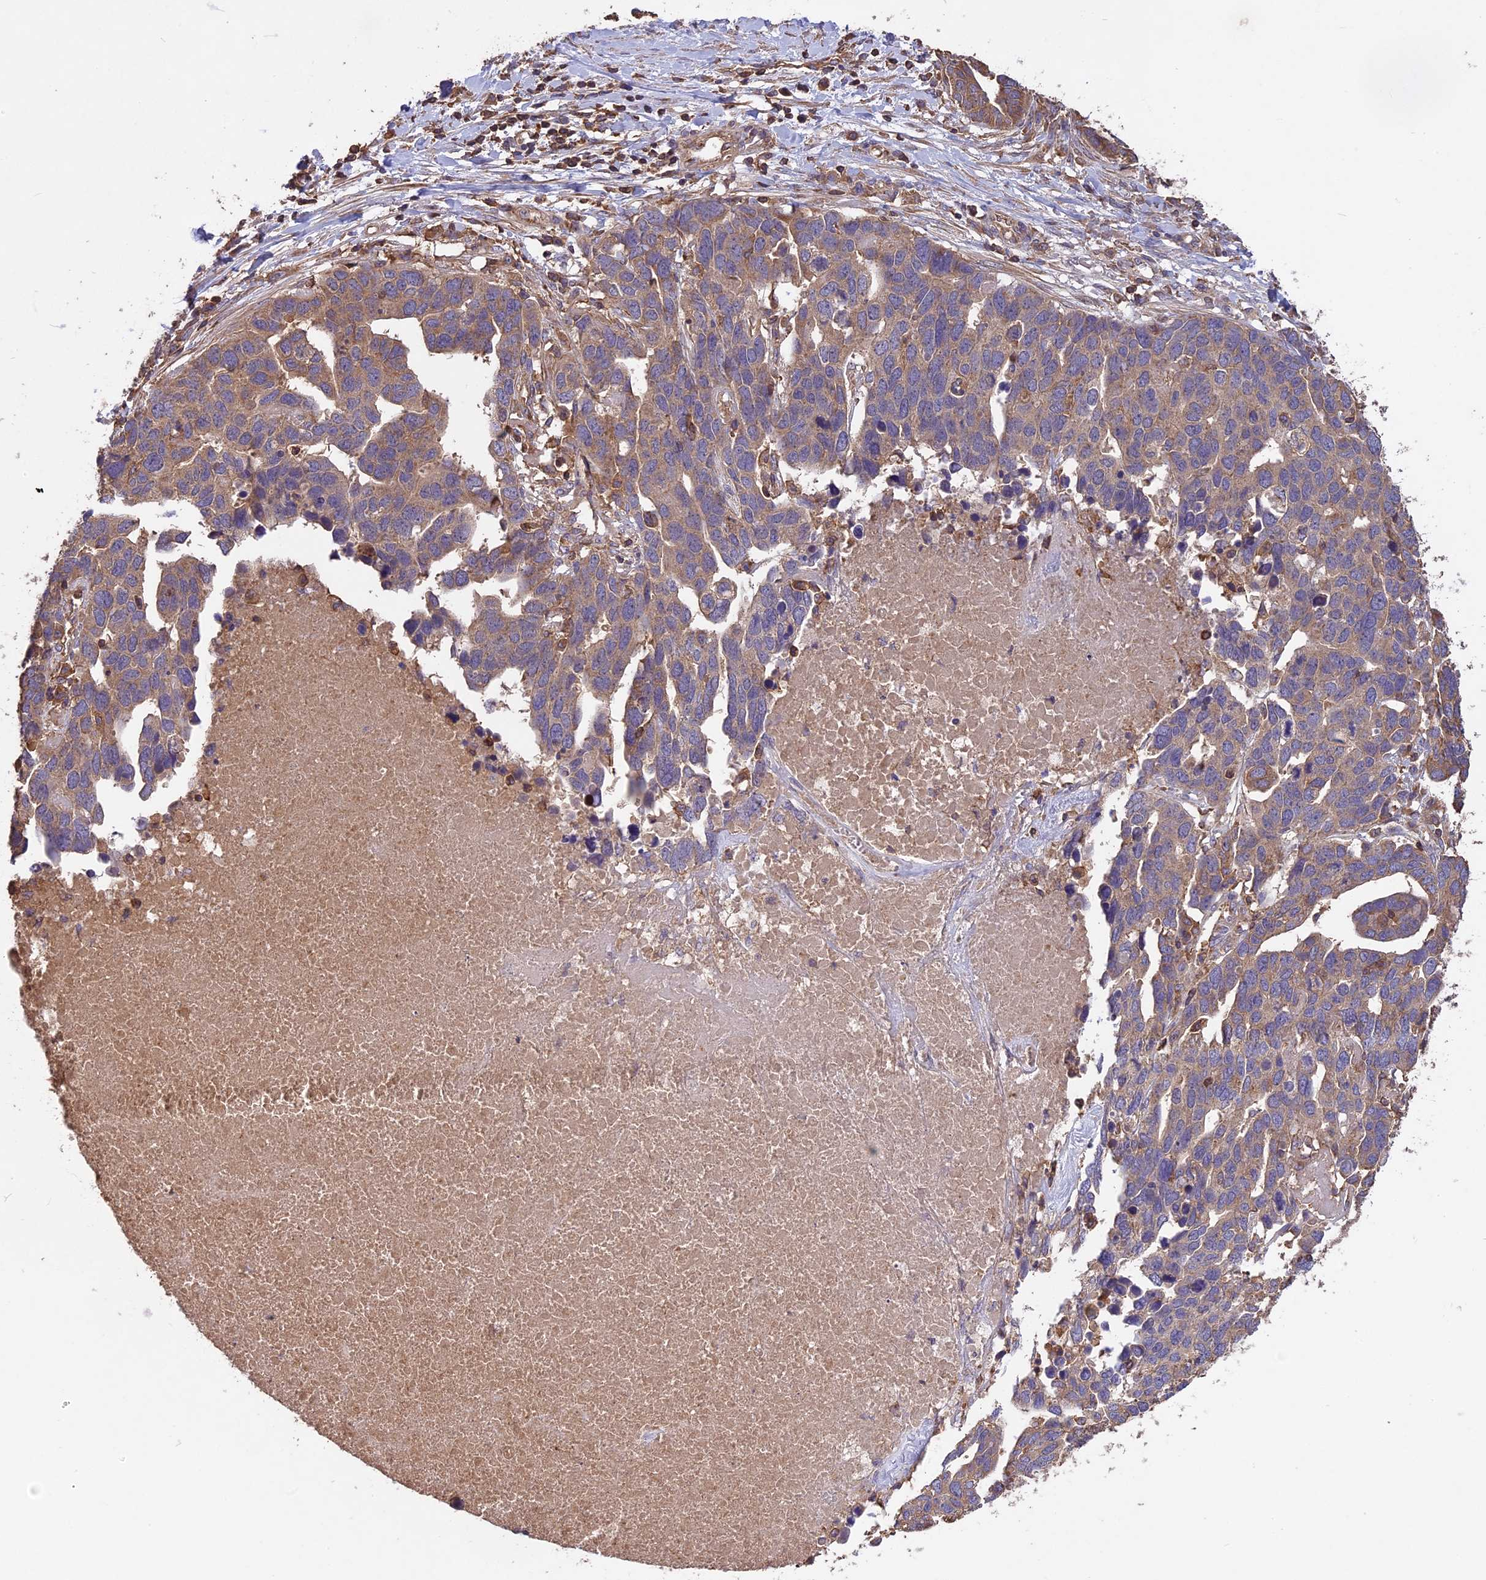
{"staining": {"intensity": "moderate", "quantity": "<25%", "location": "cytoplasmic/membranous"}, "tissue": "ovarian cancer", "cell_type": "Tumor cells", "image_type": "cancer", "snomed": [{"axis": "morphology", "description": "Cystadenocarcinoma, serous, NOS"}, {"axis": "topography", "description": "Ovary"}], "caption": "This photomicrograph demonstrates immunohistochemistry (IHC) staining of human ovarian serous cystadenocarcinoma, with low moderate cytoplasmic/membranous staining in approximately <25% of tumor cells.", "gene": "NUDT8", "patient": {"sex": "female", "age": 54}}